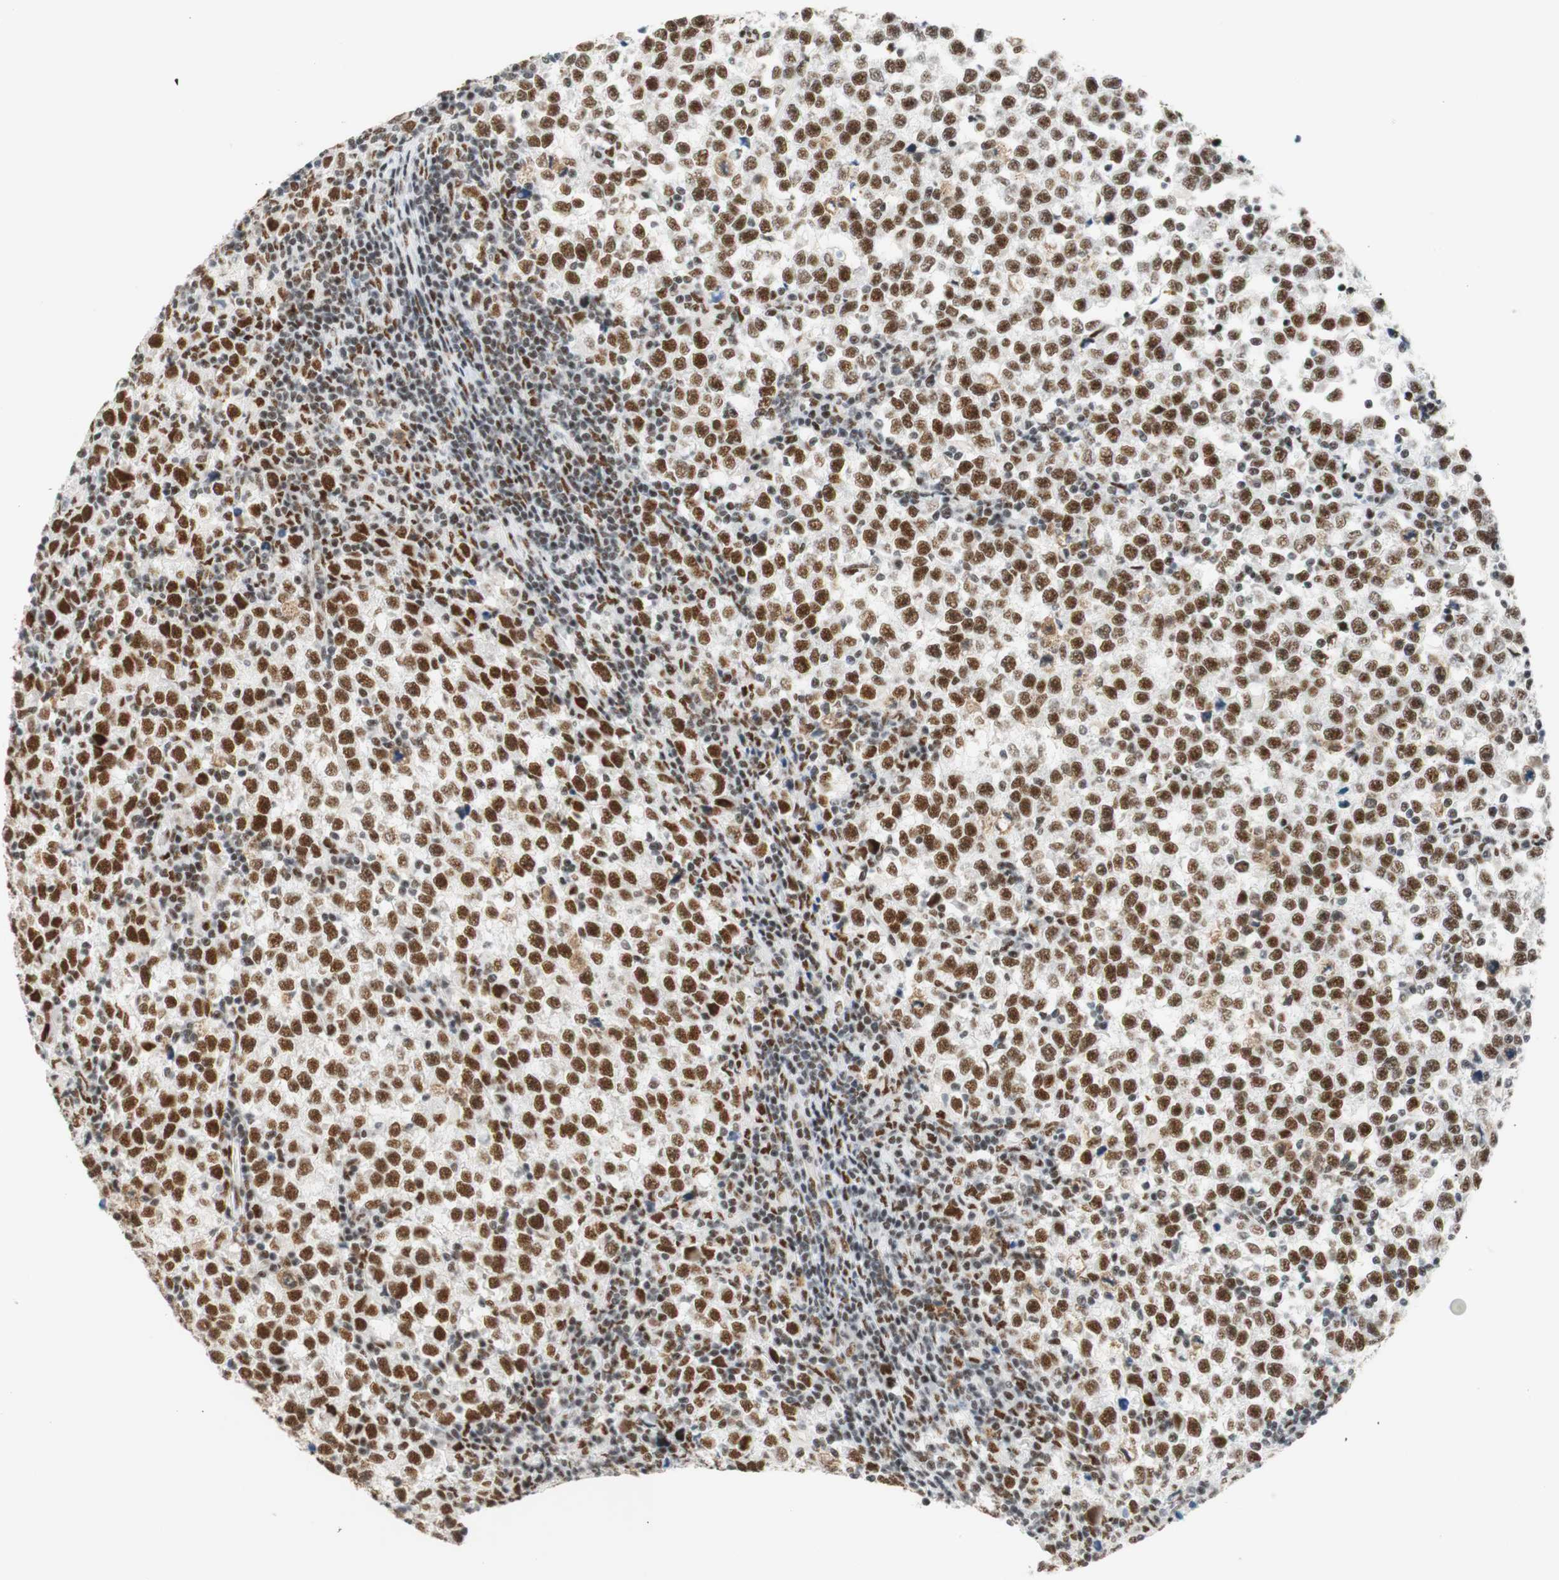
{"staining": {"intensity": "strong", "quantity": ">75%", "location": "nuclear"}, "tissue": "testis cancer", "cell_type": "Tumor cells", "image_type": "cancer", "snomed": [{"axis": "morphology", "description": "Seminoma, NOS"}, {"axis": "topography", "description": "Testis"}], "caption": "Strong nuclear staining for a protein is appreciated in approximately >75% of tumor cells of testis cancer (seminoma) using IHC.", "gene": "RNF20", "patient": {"sex": "male", "age": 43}}